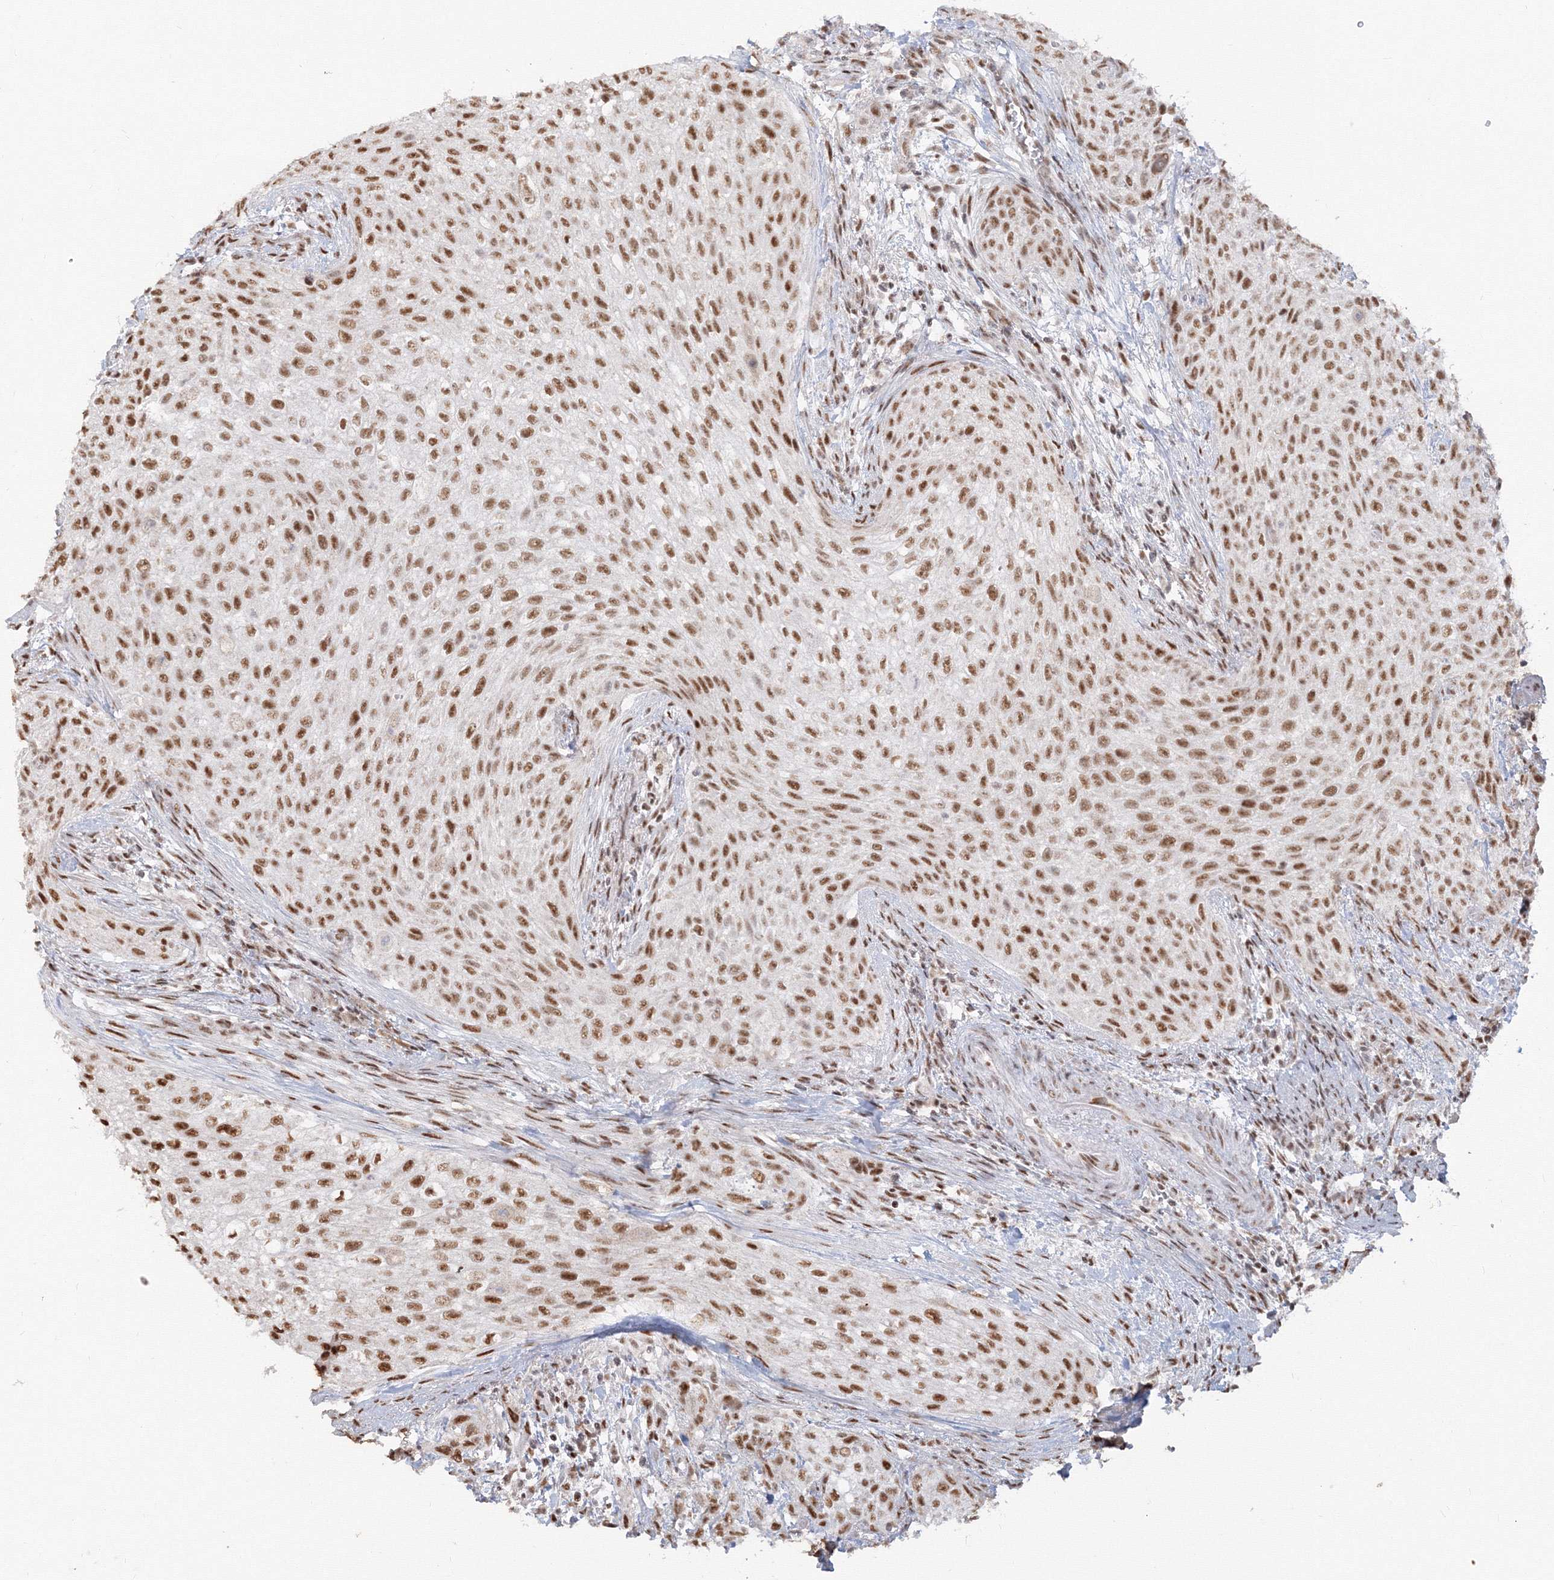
{"staining": {"intensity": "moderate", "quantity": ">75%", "location": "nuclear"}, "tissue": "urothelial cancer", "cell_type": "Tumor cells", "image_type": "cancer", "snomed": [{"axis": "morphology", "description": "Urothelial carcinoma, High grade"}, {"axis": "topography", "description": "Urinary bladder"}], "caption": "Moderate nuclear expression is seen in approximately >75% of tumor cells in urothelial carcinoma (high-grade).", "gene": "PPP4R2", "patient": {"sex": "male", "age": 35}}